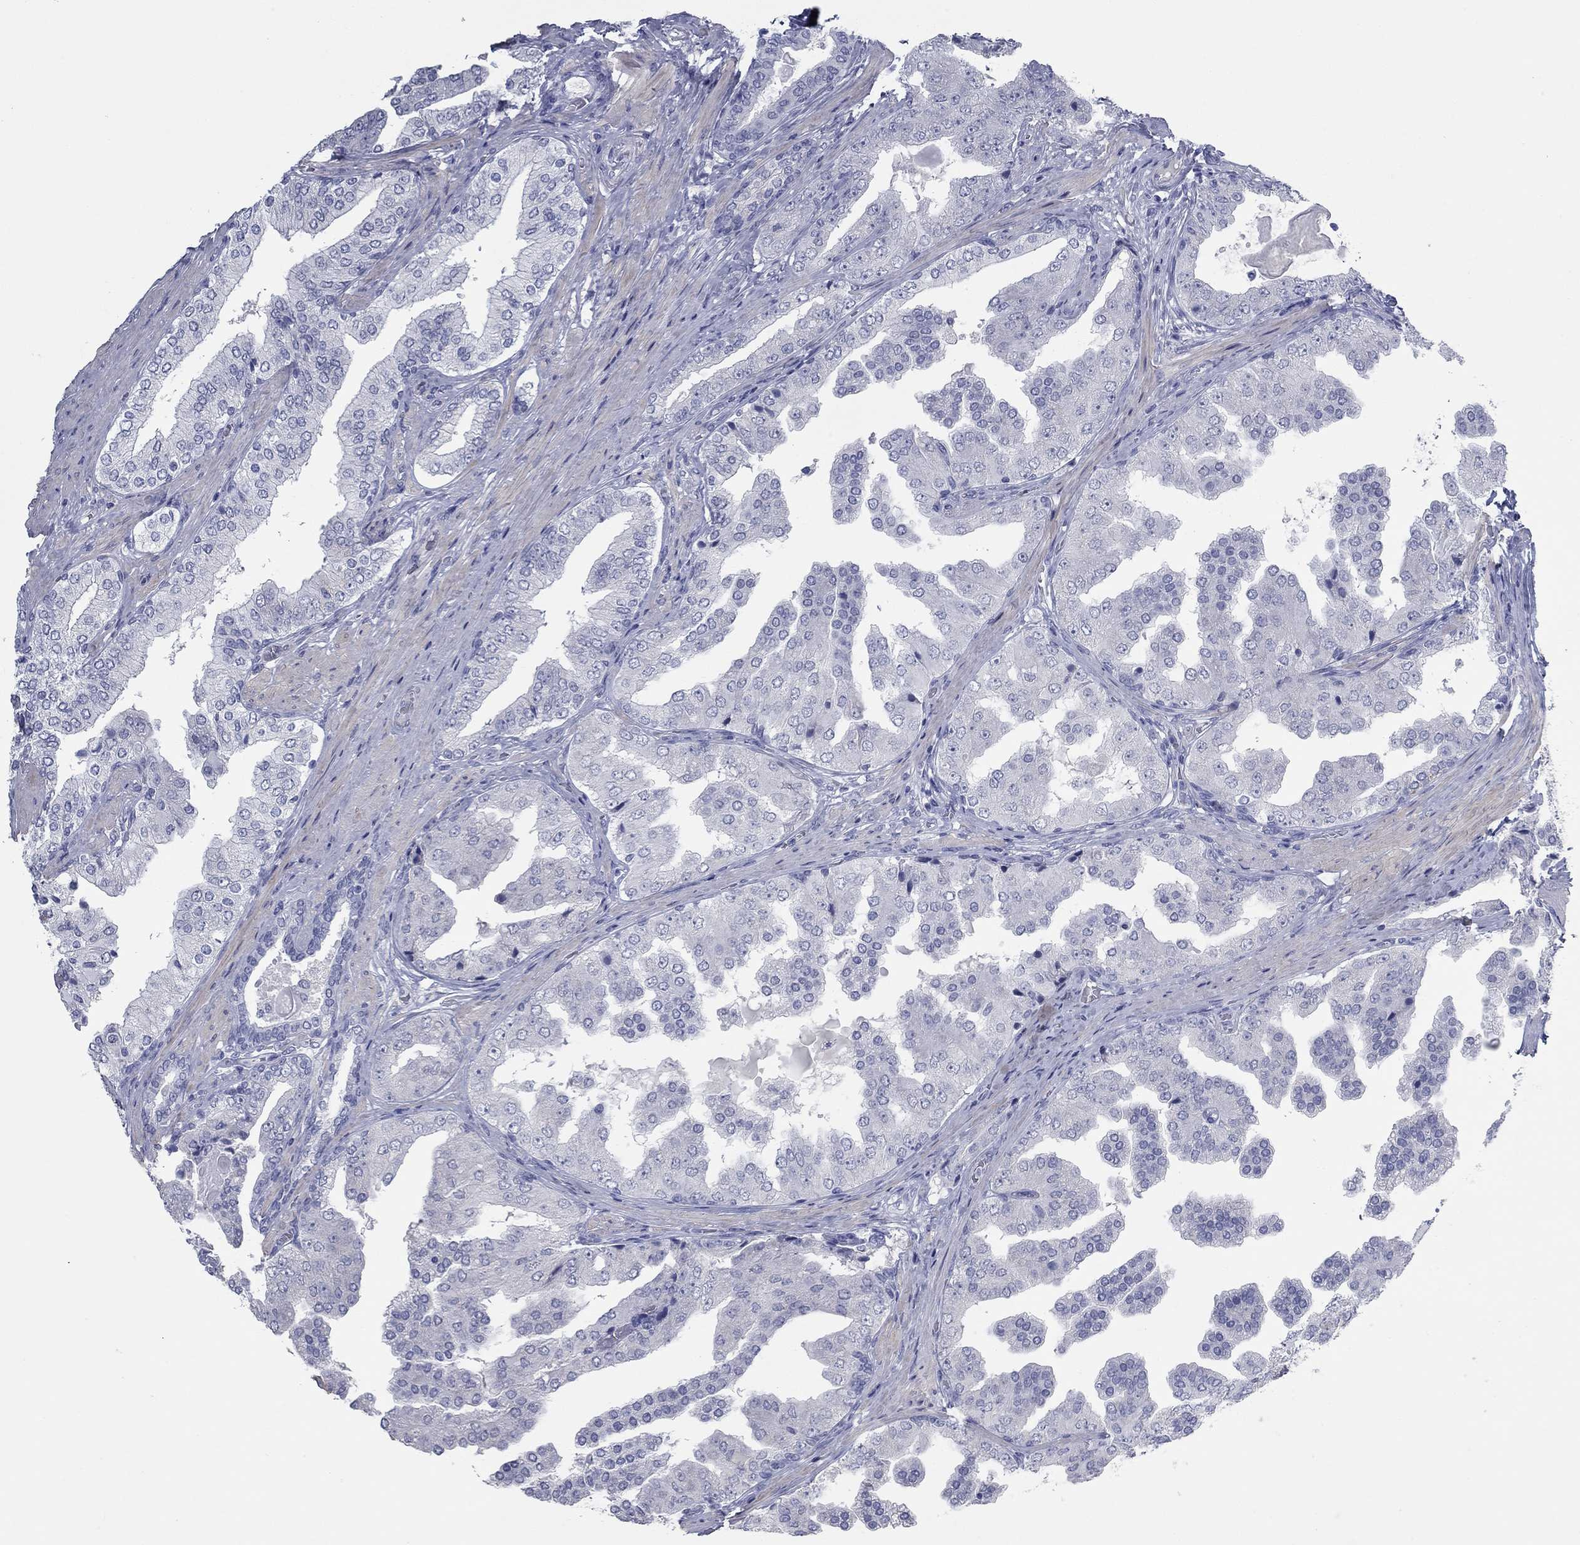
{"staining": {"intensity": "negative", "quantity": "none", "location": "none"}, "tissue": "prostate cancer", "cell_type": "Tumor cells", "image_type": "cancer", "snomed": [{"axis": "morphology", "description": "Adenocarcinoma, Low grade"}, {"axis": "topography", "description": "Prostate and seminal vesicle, NOS"}], "caption": "IHC of prostate low-grade adenocarcinoma displays no staining in tumor cells.", "gene": "KIRREL2", "patient": {"sex": "male", "age": 61}}